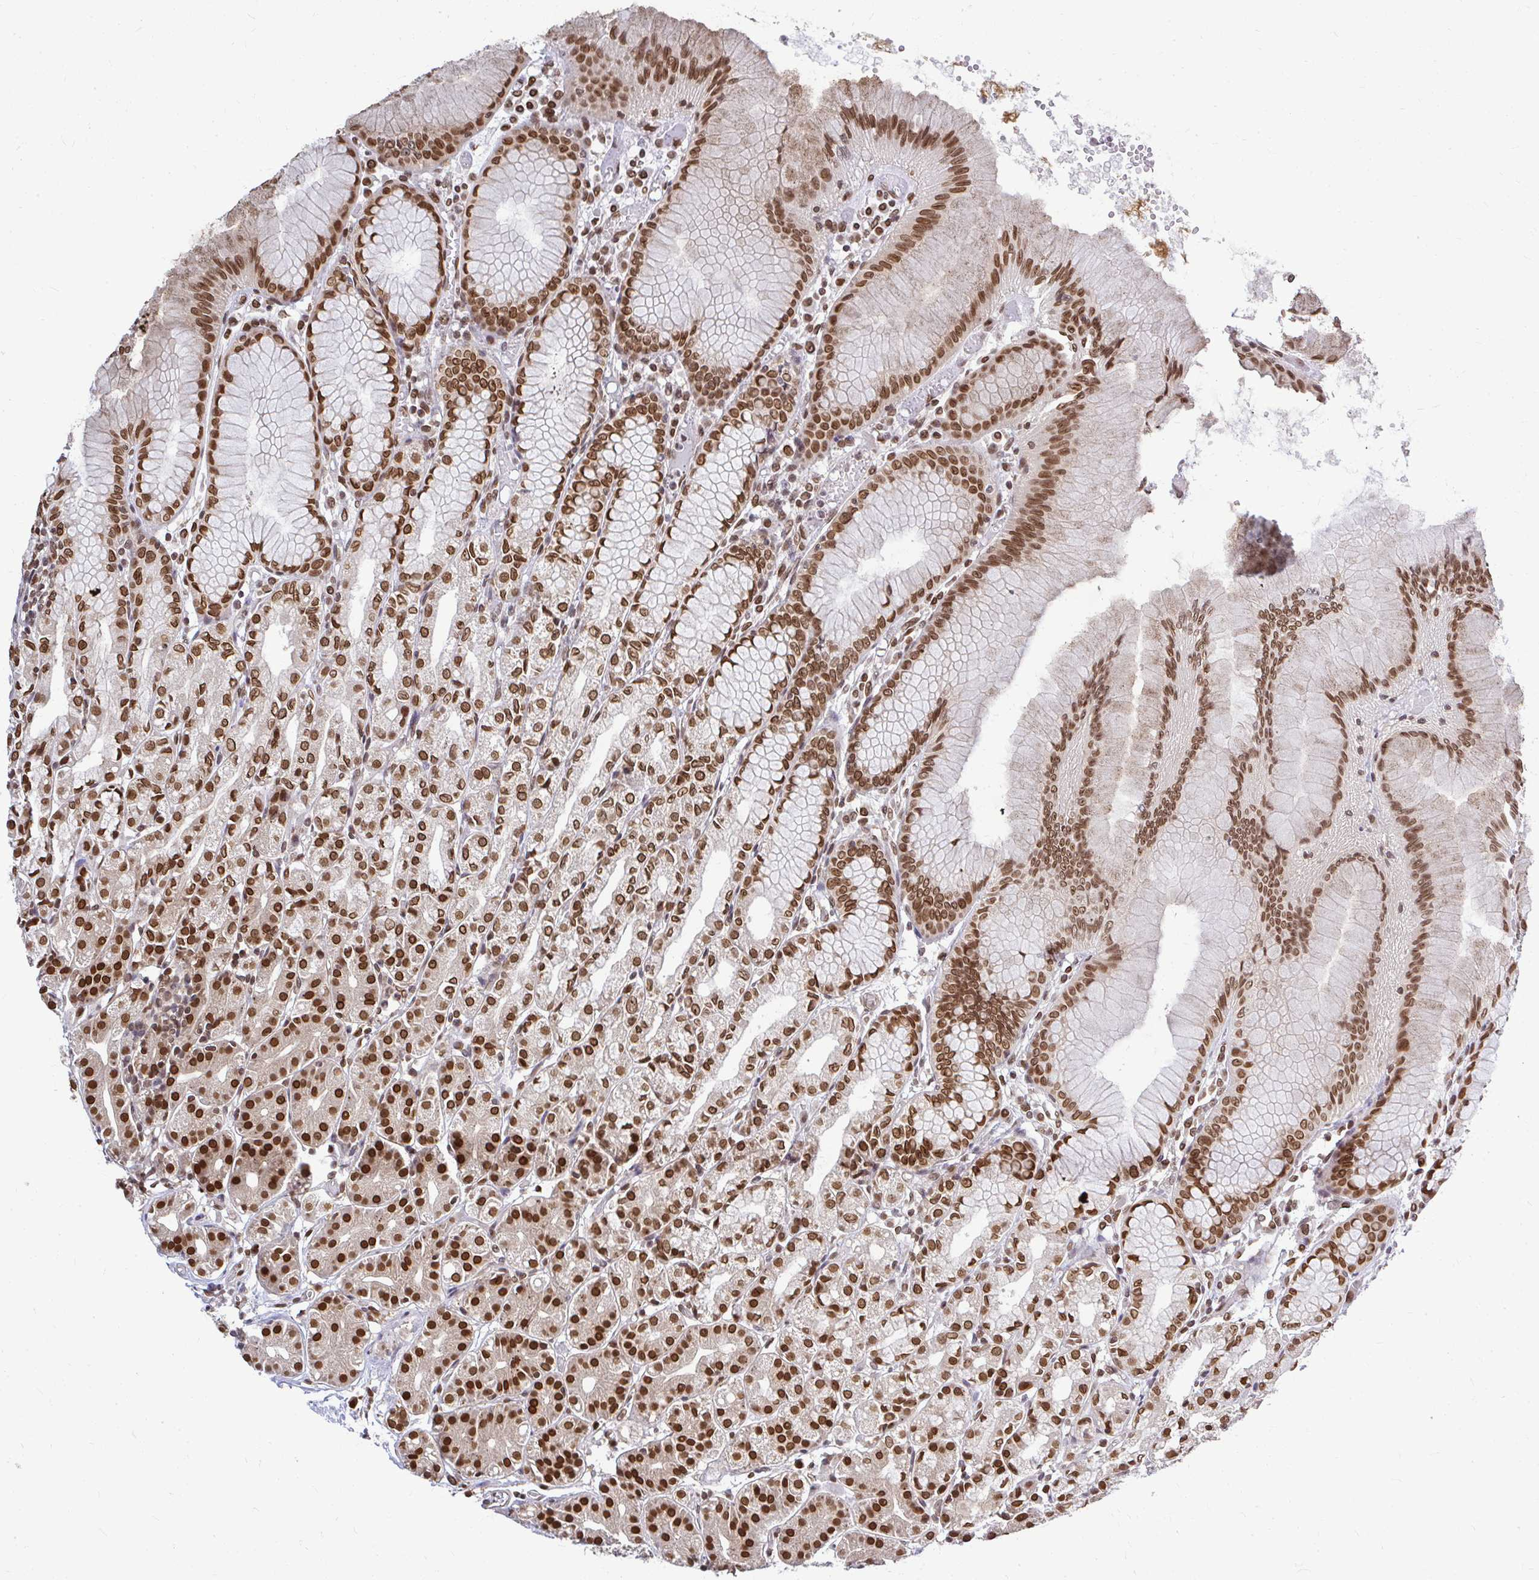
{"staining": {"intensity": "strong", "quantity": ">75%", "location": "cytoplasmic/membranous,nuclear"}, "tissue": "stomach", "cell_type": "Glandular cells", "image_type": "normal", "snomed": [{"axis": "morphology", "description": "Normal tissue, NOS"}, {"axis": "topography", "description": "Stomach"}], "caption": "Immunohistochemical staining of normal human stomach exhibits high levels of strong cytoplasmic/membranous,nuclear positivity in approximately >75% of glandular cells.", "gene": "XPO1", "patient": {"sex": "female", "age": 57}}